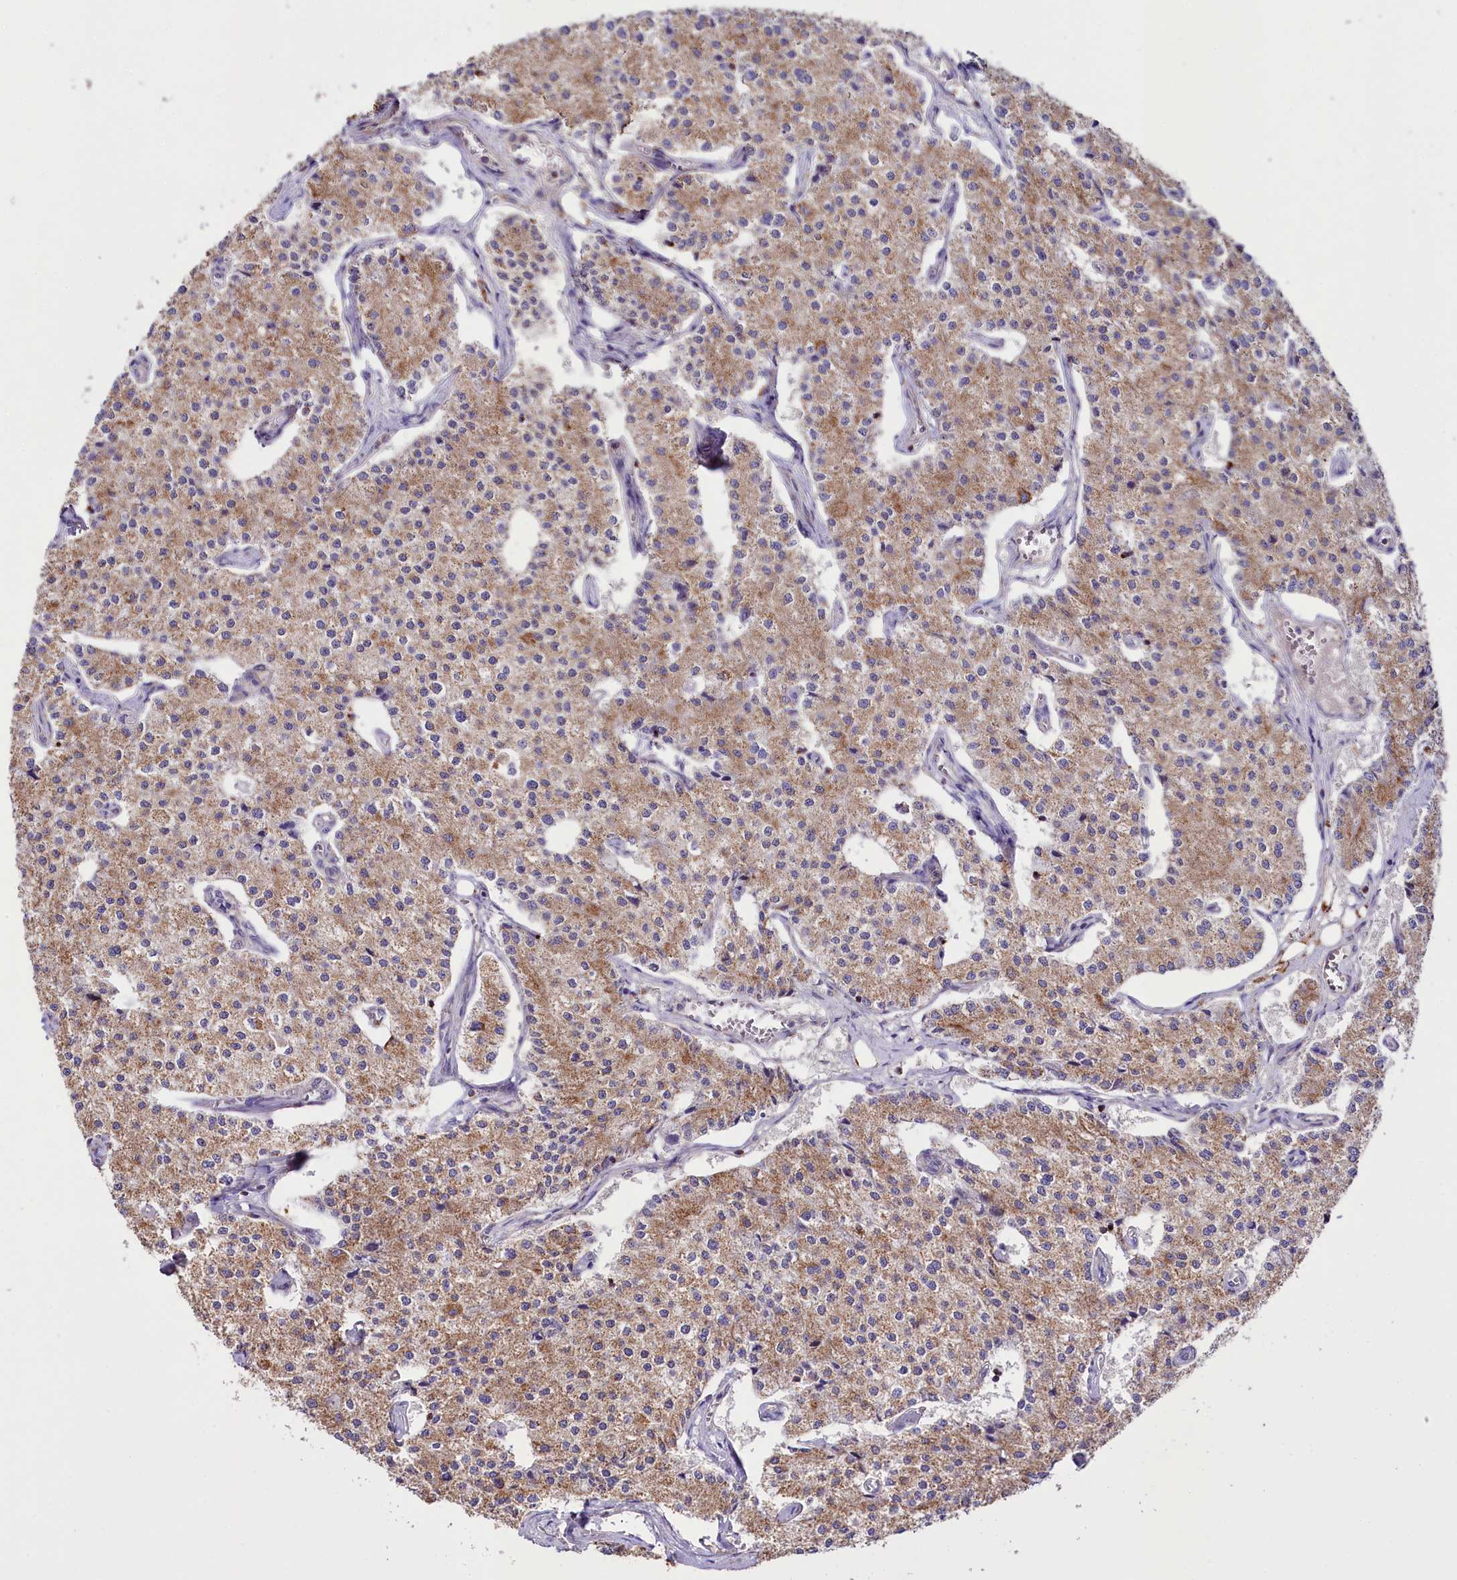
{"staining": {"intensity": "moderate", "quantity": ">75%", "location": "cytoplasmic/membranous"}, "tissue": "carcinoid", "cell_type": "Tumor cells", "image_type": "cancer", "snomed": [{"axis": "morphology", "description": "Carcinoid, malignant, NOS"}, {"axis": "topography", "description": "Colon"}], "caption": "The photomicrograph displays a brown stain indicating the presence of a protein in the cytoplasmic/membranous of tumor cells in malignant carcinoid. The staining was performed using DAB, with brown indicating positive protein expression. Nuclei are stained blue with hematoxylin.", "gene": "ZNF45", "patient": {"sex": "female", "age": 52}}